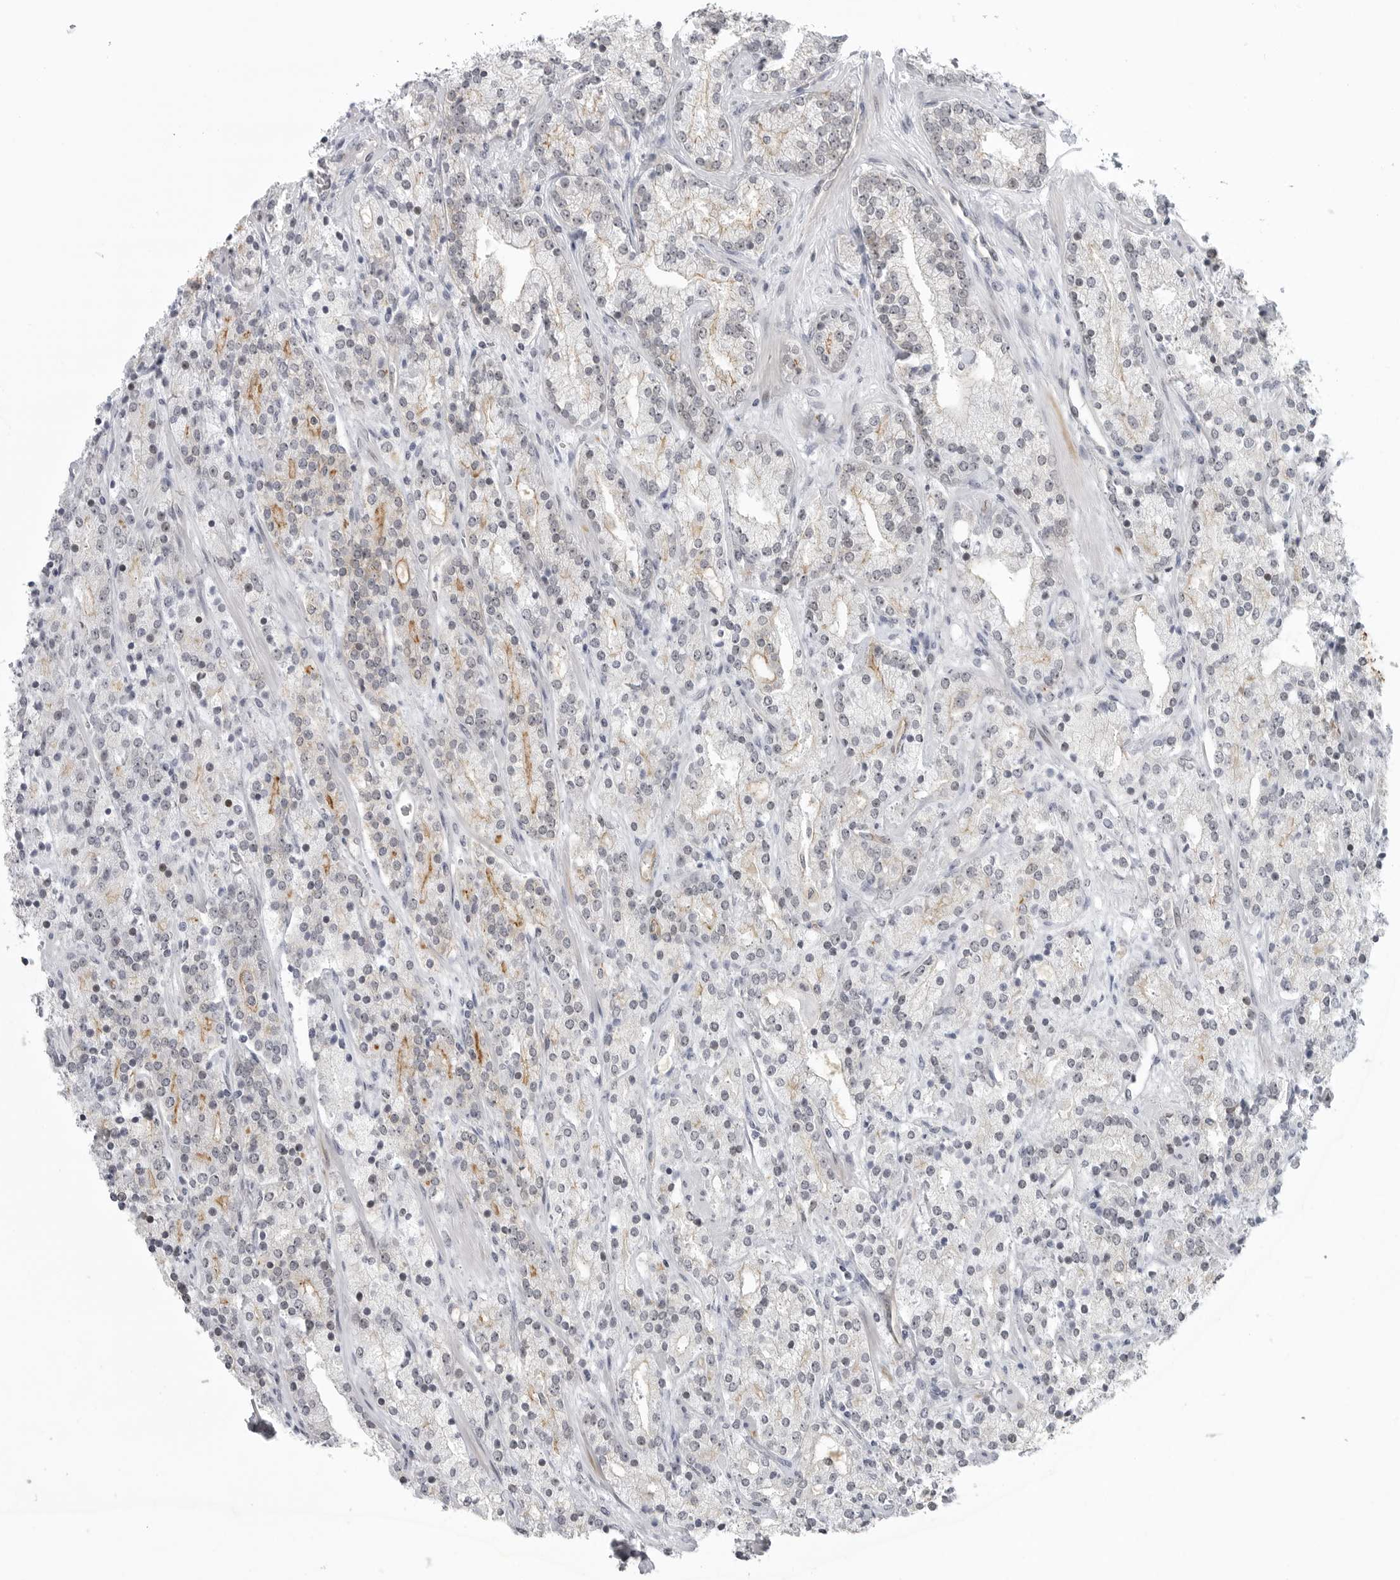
{"staining": {"intensity": "weak", "quantity": "<25%", "location": "cytoplasmic/membranous"}, "tissue": "prostate cancer", "cell_type": "Tumor cells", "image_type": "cancer", "snomed": [{"axis": "morphology", "description": "Adenocarcinoma, High grade"}, {"axis": "topography", "description": "Prostate"}], "caption": "This is a image of immunohistochemistry (IHC) staining of adenocarcinoma (high-grade) (prostate), which shows no staining in tumor cells.", "gene": "CEP295NL", "patient": {"sex": "male", "age": 71}}